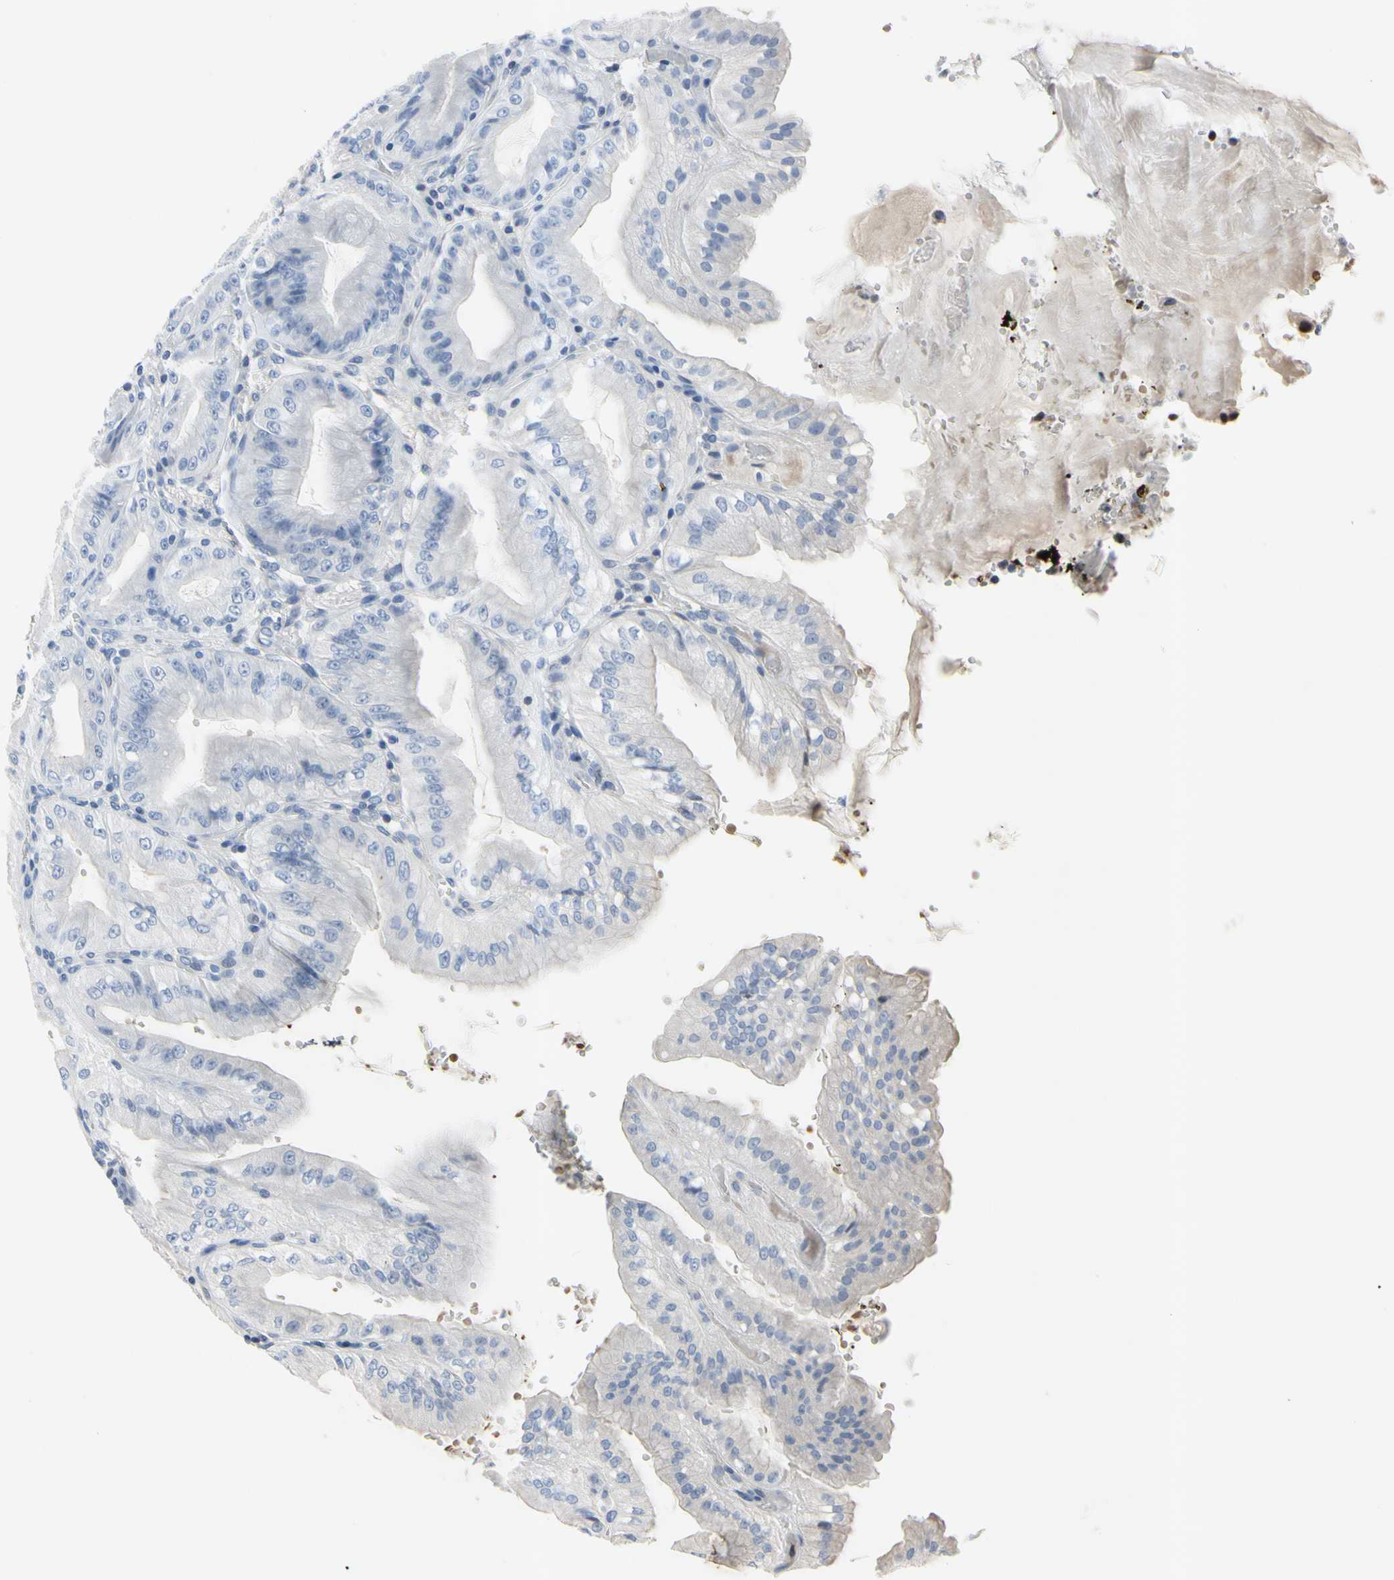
{"staining": {"intensity": "weak", "quantity": "<25%", "location": "cytoplasmic/membranous"}, "tissue": "stomach", "cell_type": "Glandular cells", "image_type": "normal", "snomed": [{"axis": "morphology", "description": "Normal tissue, NOS"}, {"axis": "topography", "description": "Stomach, lower"}], "caption": "There is no significant positivity in glandular cells of stomach. (Brightfield microscopy of DAB immunohistochemistry (IHC) at high magnification).", "gene": "ARG1", "patient": {"sex": "male", "age": 71}}